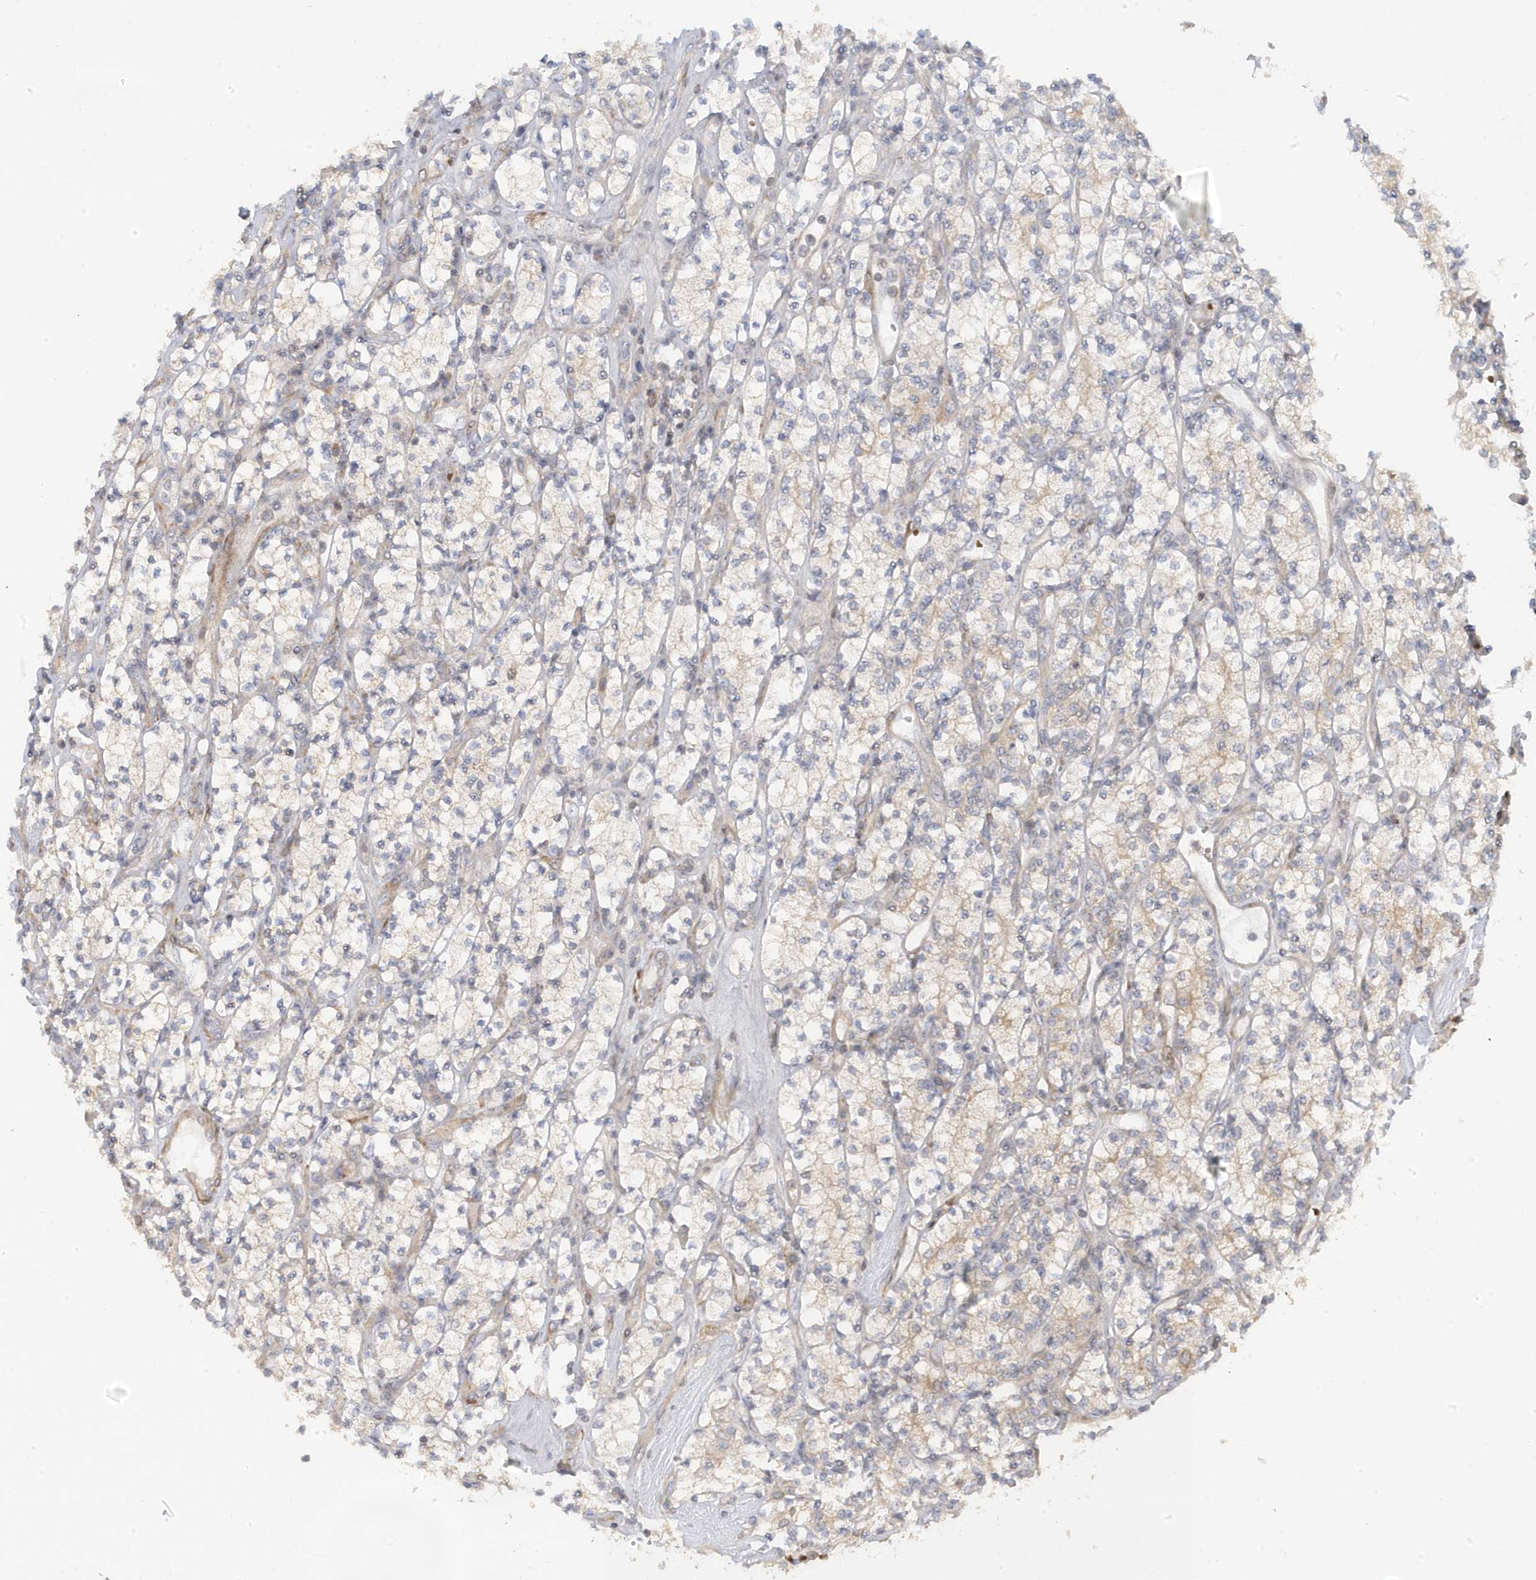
{"staining": {"intensity": "weak", "quantity": "<25%", "location": "cytoplasmic/membranous"}, "tissue": "renal cancer", "cell_type": "Tumor cells", "image_type": "cancer", "snomed": [{"axis": "morphology", "description": "Adenocarcinoma, NOS"}, {"axis": "topography", "description": "Kidney"}], "caption": "Protein analysis of adenocarcinoma (renal) demonstrates no significant positivity in tumor cells.", "gene": "MAP7D3", "patient": {"sex": "male", "age": 77}}